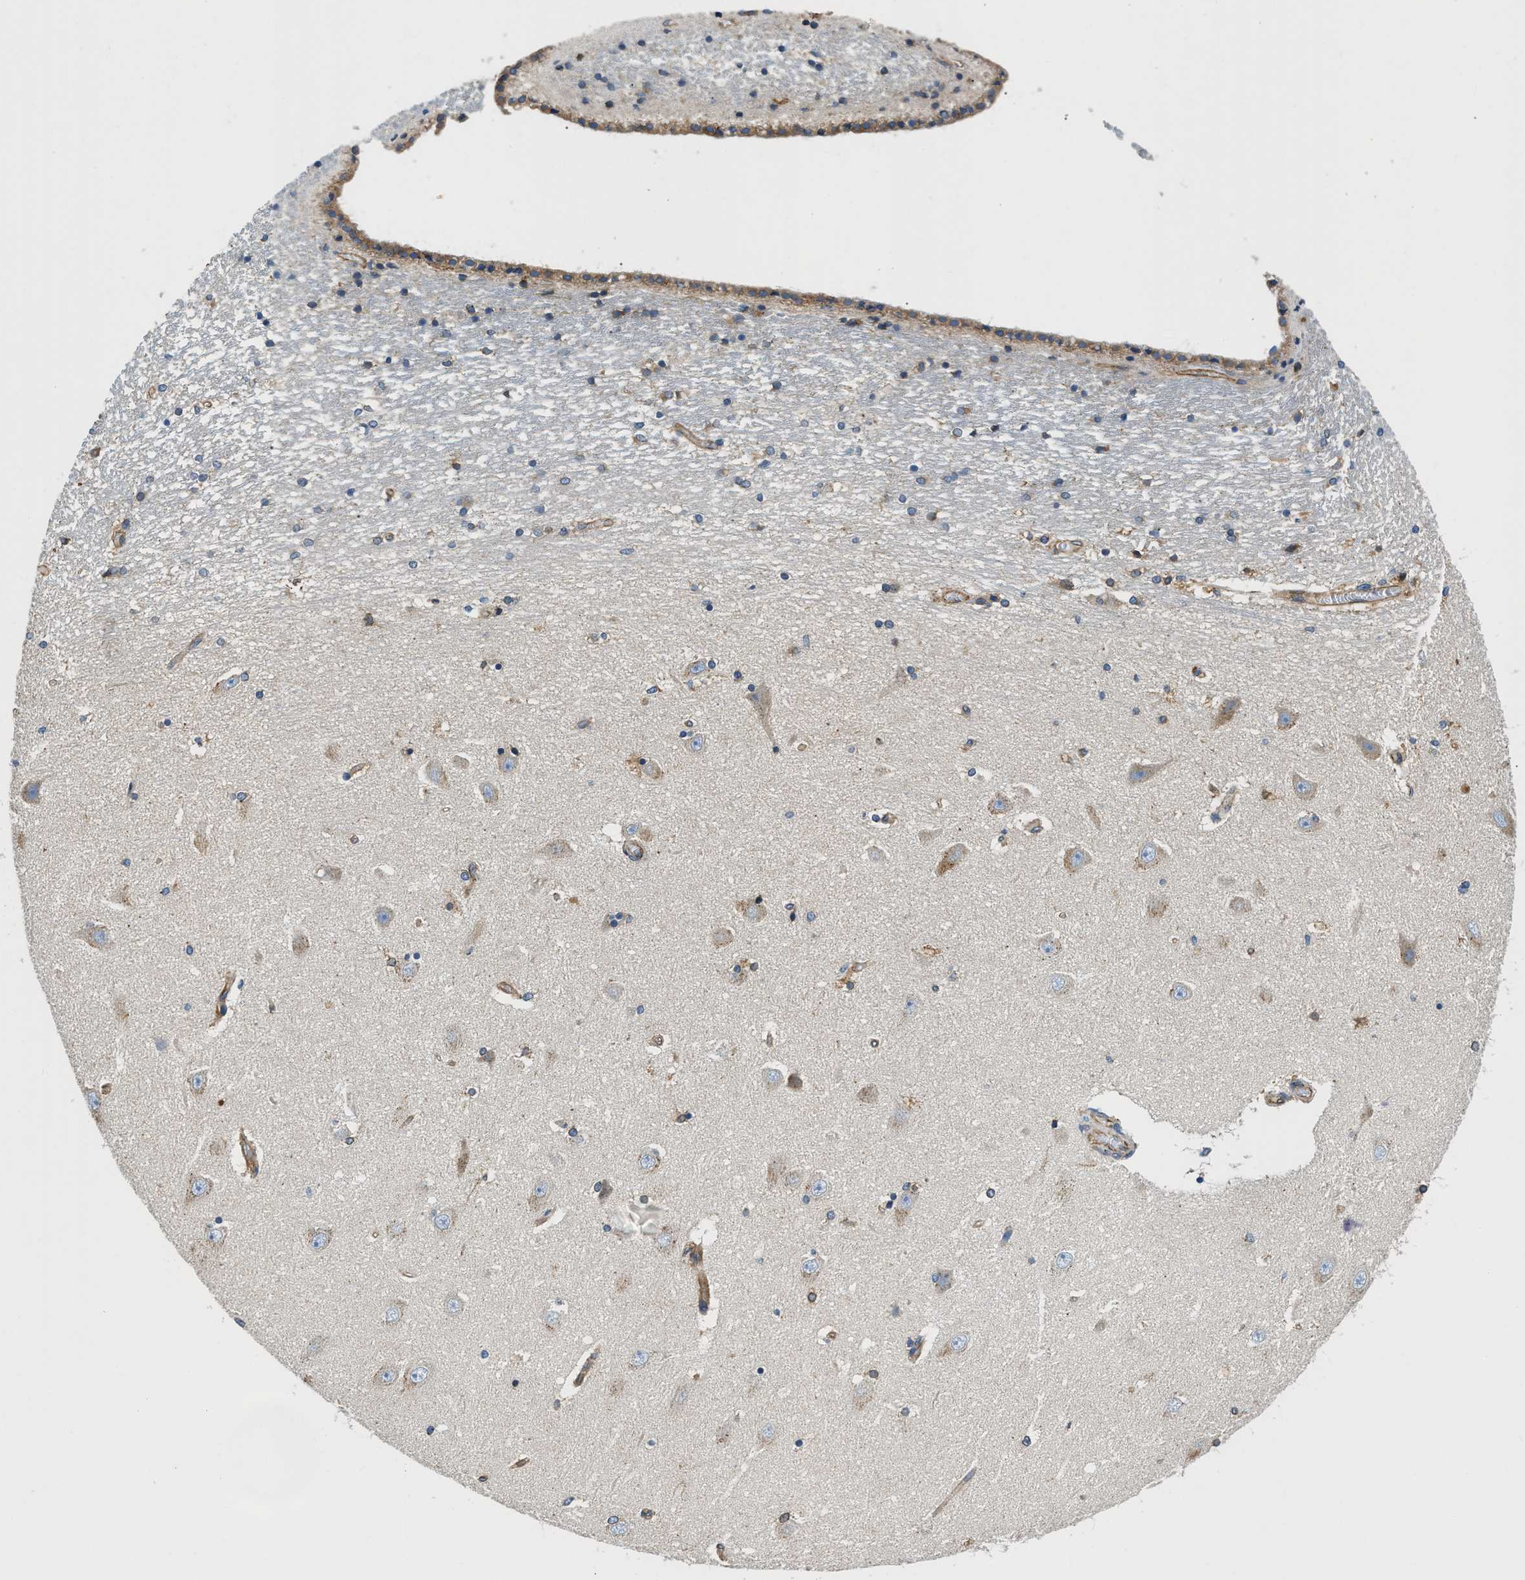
{"staining": {"intensity": "moderate", "quantity": "<25%", "location": "cytoplasmic/membranous"}, "tissue": "hippocampus", "cell_type": "Glial cells", "image_type": "normal", "snomed": [{"axis": "morphology", "description": "Normal tissue, NOS"}, {"axis": "topography", "description": "Hippocampus"}], "caption": "Immunohistochemical staining of benign human hippocampus shows low levels of moderate cytoplasmic/membranous staining in approximately <25% of glial cells. Nuclei are stained in blue.", "gene": "HSD17B12", "patient": {"sex": "female", "age": 54}}